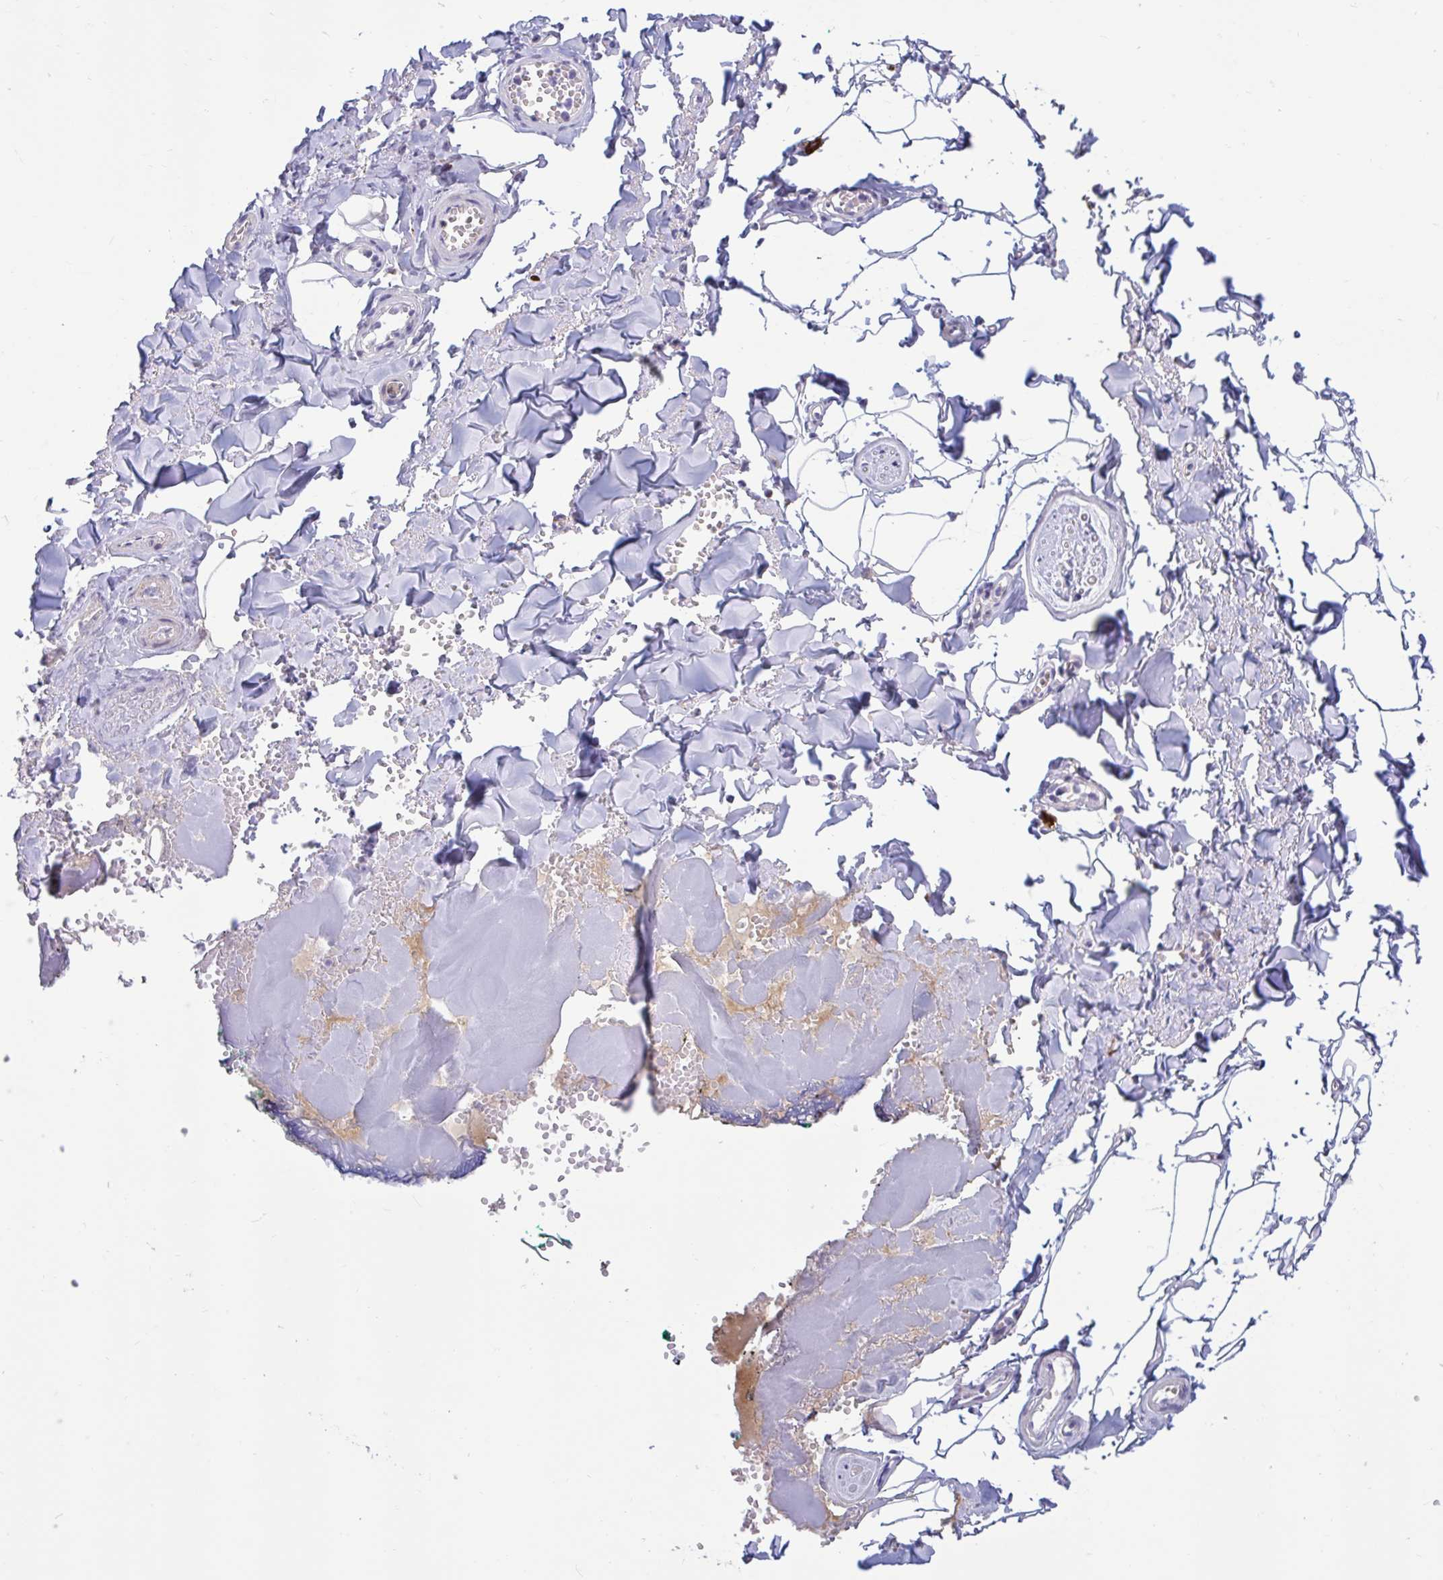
{"staining": {"intensity": "negative", "quantity": "none", "location": "none"}, "tissue": "adipose tissue", "cell_type": "Adipocytes", "image_type": "normal", "snomed": [{"axis": "morphology", "description": "Normal tissue, NOS"}, {"axis": "topography", "description": "Vulva"}, {"axis": "topography", "description": "Peripheral nerve tissue"}], "caption": "DAB (3,3'-diaminobenzidine) immunohistochemical staining of normal human adipose tissue shows no significant positivity in adipocytes.", "gene": "FAM219B", "patient": {"sex": "female", "age": 66}}